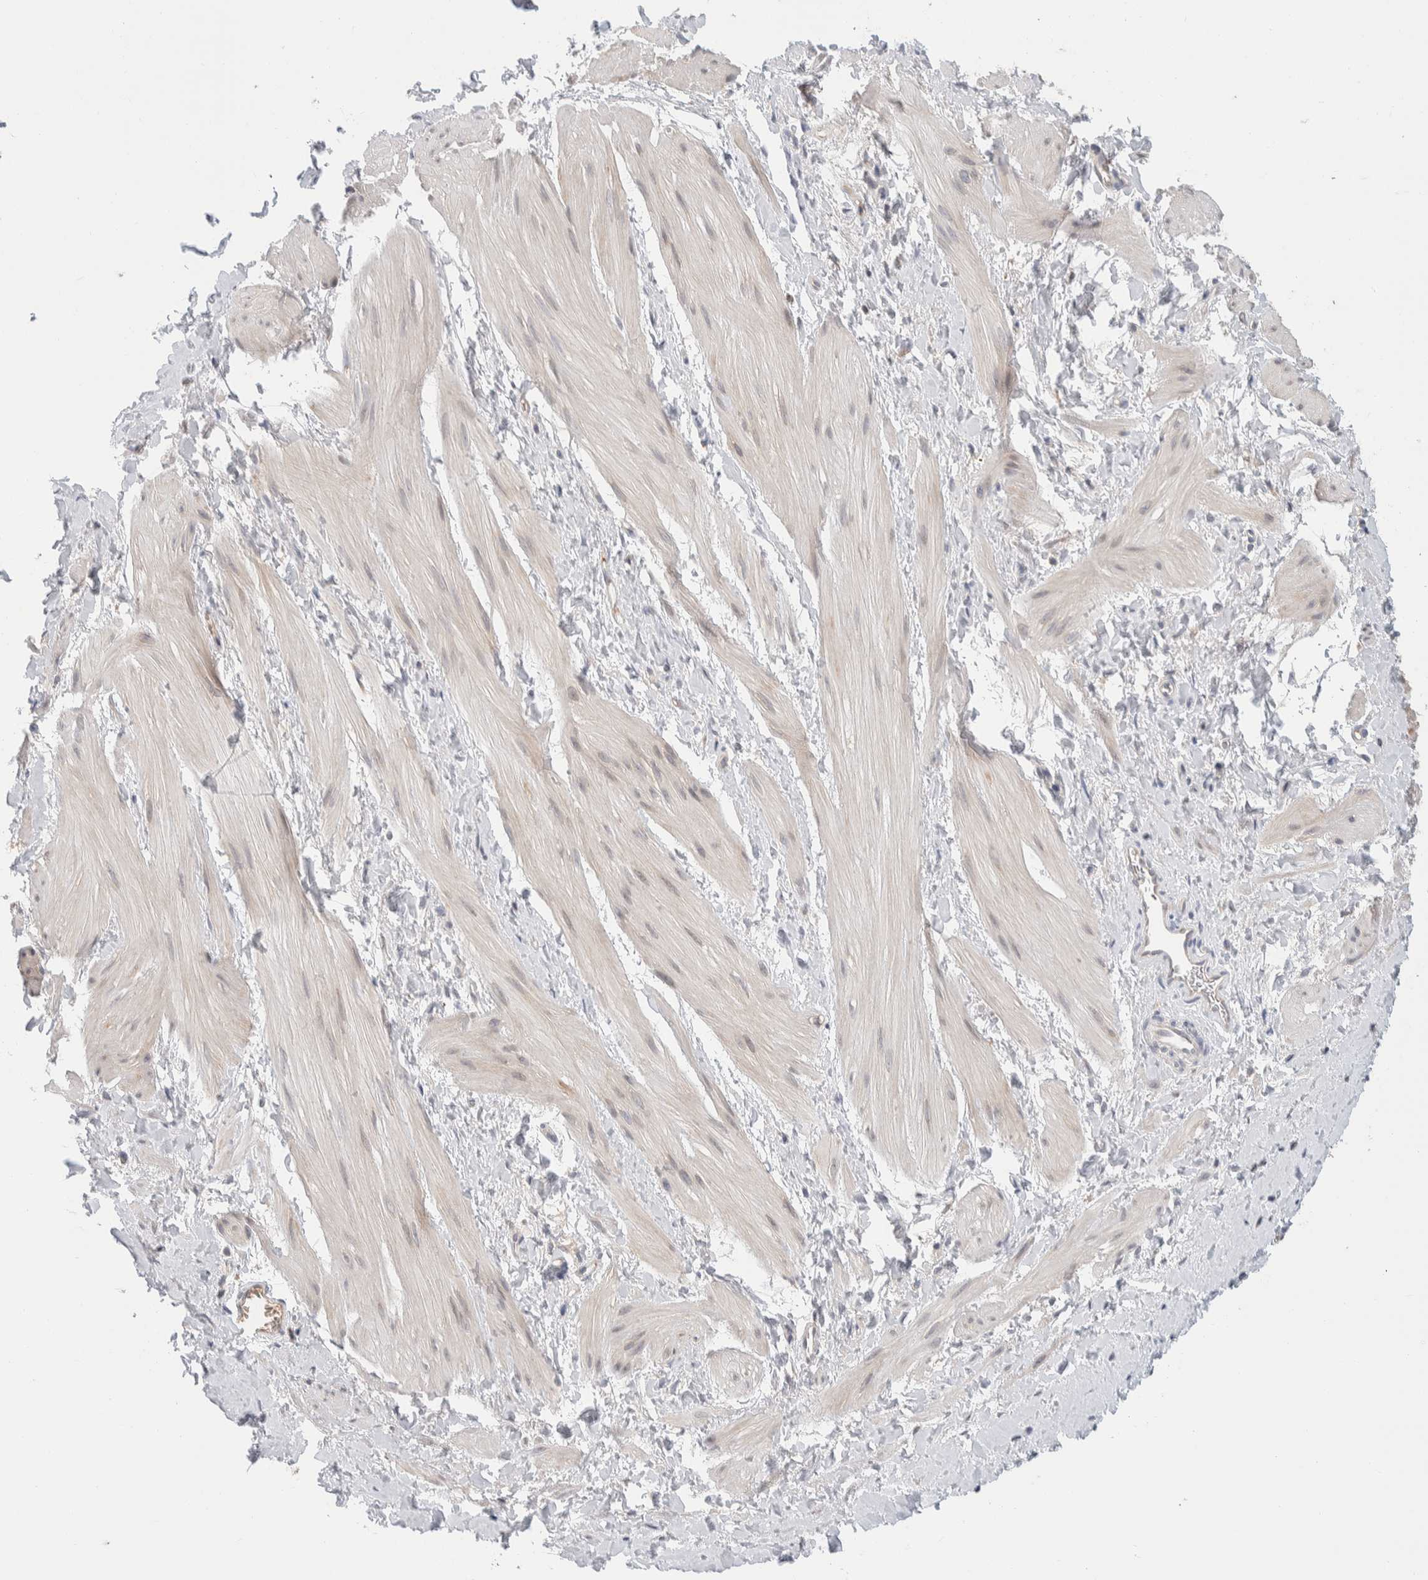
{"staining": {"intensity": "negative", "quantity": "none", "location": "none"}, "tissue": "smooth muscle", "cell_type": "Smooth muscle cells", "image_type": "normal", "snomed": [{"axis": "morphology", "description": "Normal tissue, NOS"}, {"axis": "topography", "description": "Smooth muscle"}], "caption": "The histopathology image displays no staining of smooth muscle cells in unremarkable smooth muscle.", "gene": "RUSF1", "patient": {"sex": "male", "age": 16}}